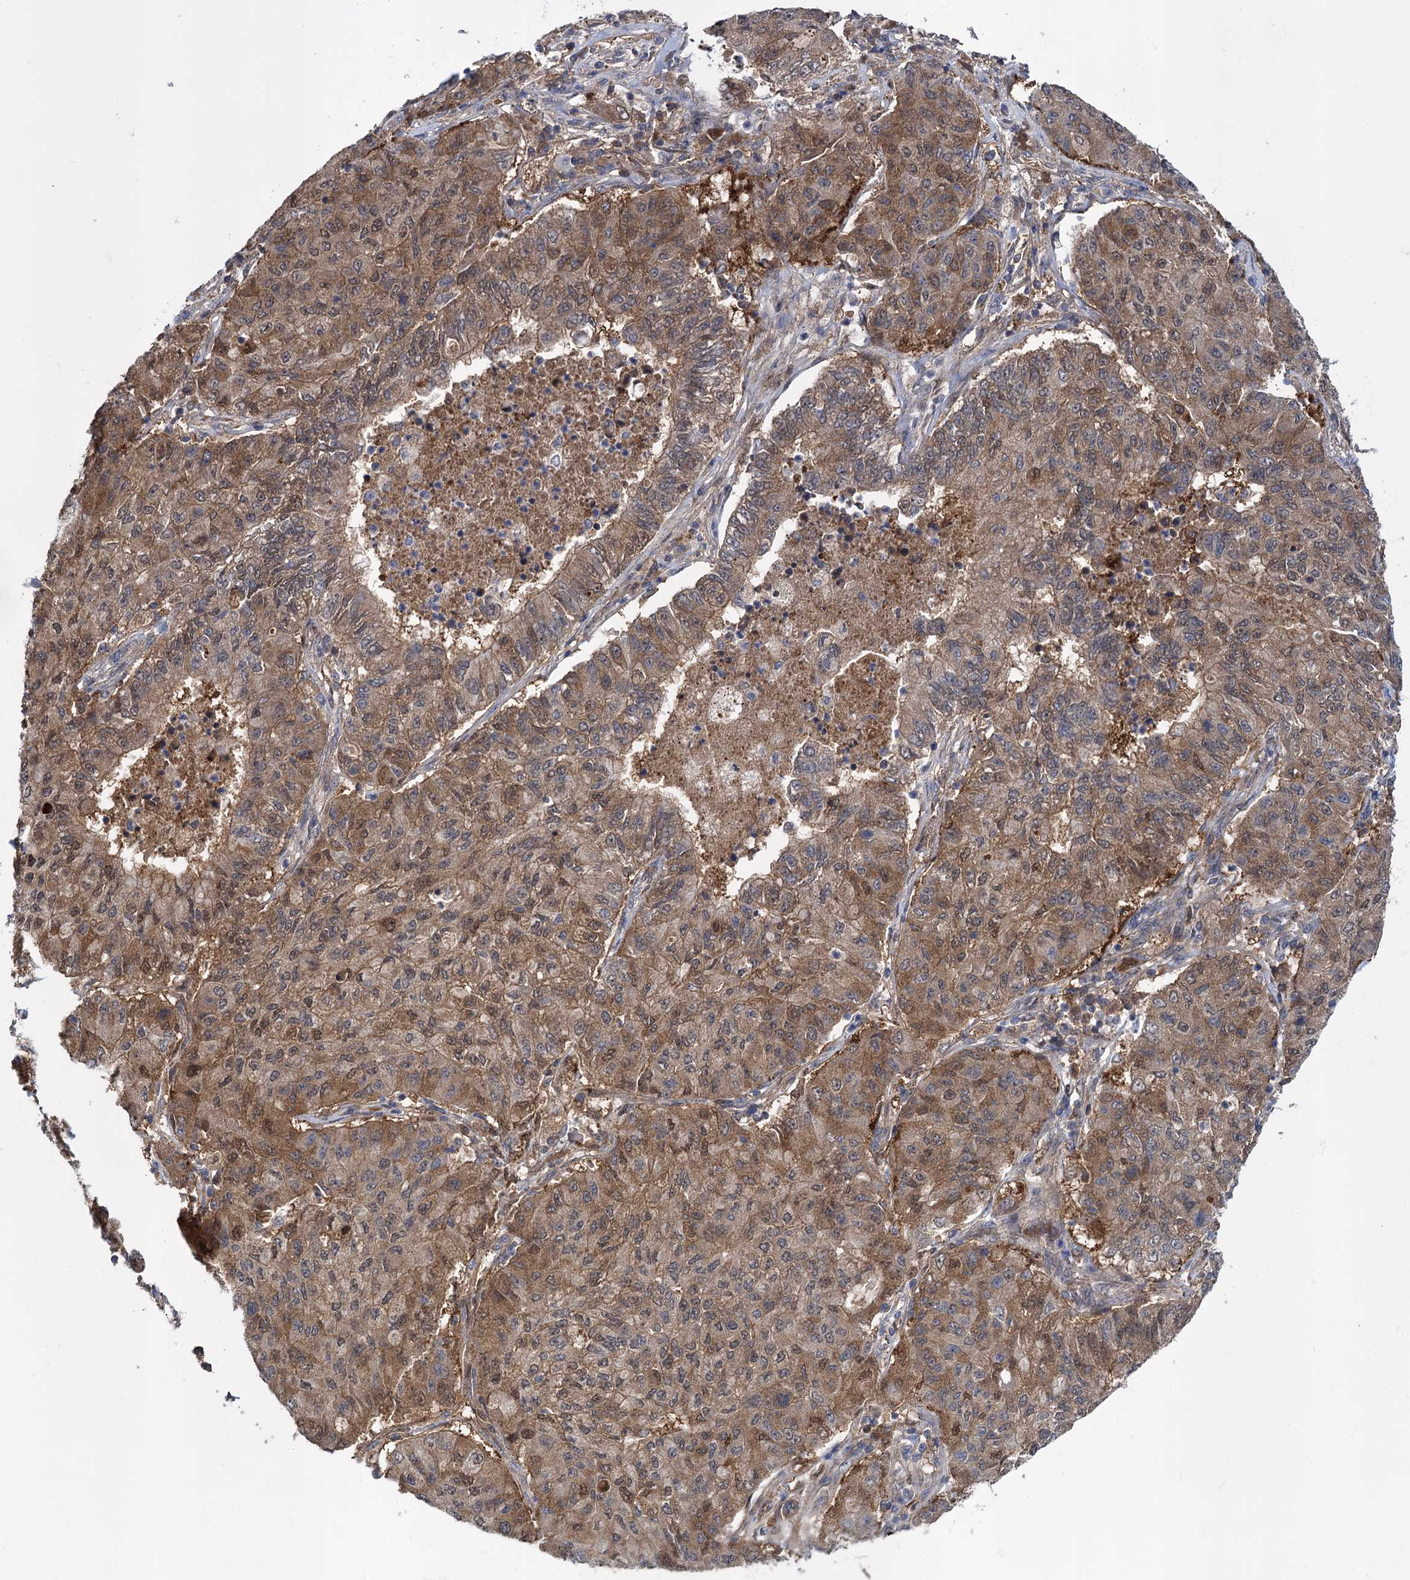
{"staining": {"intensity": "moderate", "quantity": ">75%", "location": "cytoplasmic/membranous"}, "tissue": "lung cancer", "cell_type": "Tumor cells", "image_type": "cancer", "snomed": [{"axis": "morphology", "description": "Squamous cell carcinoma, NOS"}, {"axis": "topography", "description": "Lung"}], "caption": "Immunohistochemical staining of lung cancer (squamous cell carcinoma) demonstrates medium levels of moderate cytoplasmic/membranous positivity in approximately >75% of tumor cells. The protein of interest is stained brown, and the nuclei are stained in blue (DAB IHC with brightfield microscopy, high magnification).", "gene": "GLO1", "patient": {"sex": "male", "age": 74}}